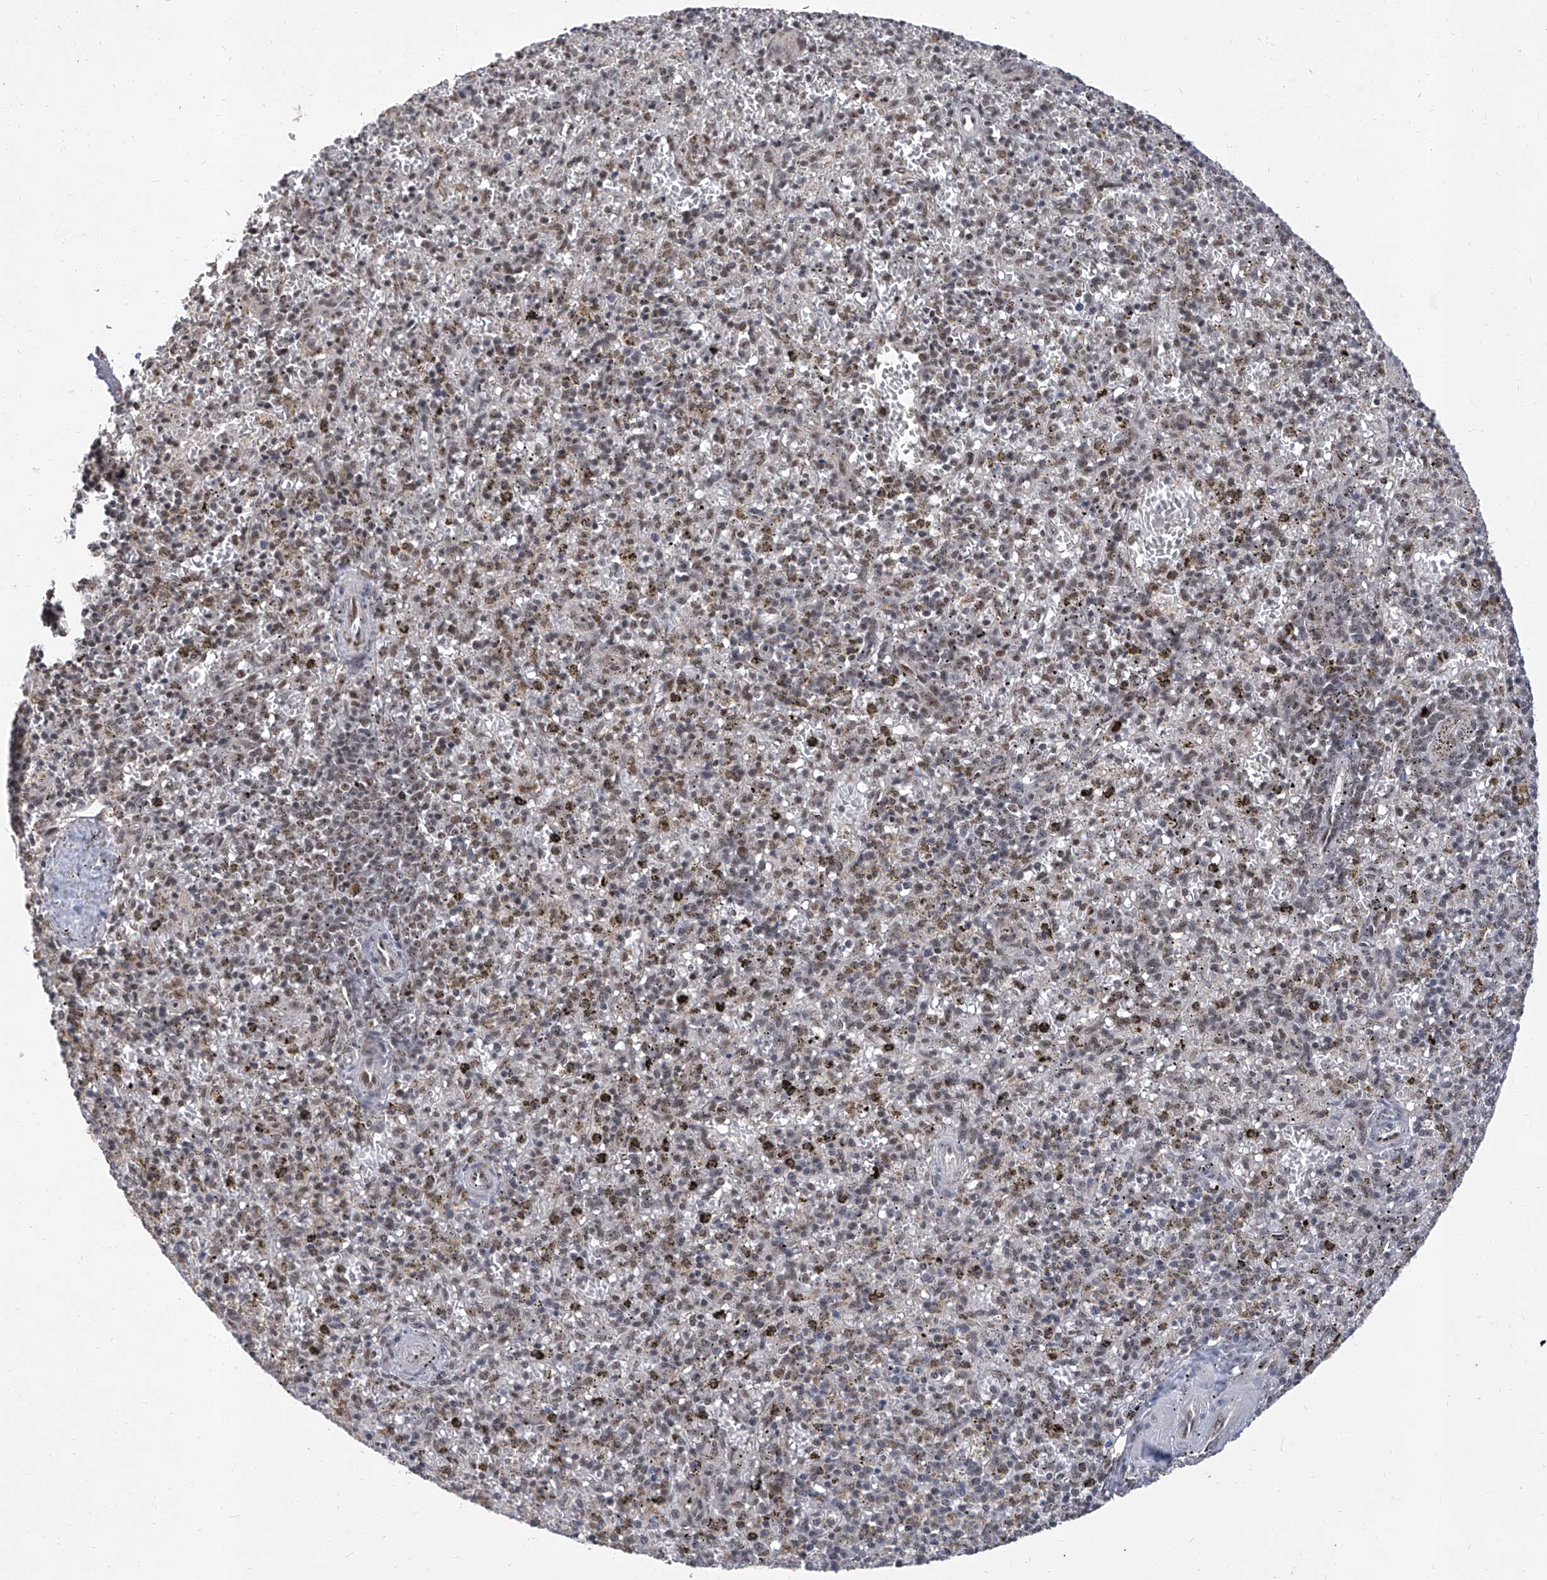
{"staining": {"intensity": "negative", "quantity": "none", "location": "none"}, "tissue": "spleen", "cell_type": "Cells in red pulp", "image_type": "normal", "snomed": [{"axis": "morphology", "description": "Normal tissue, NOS"}, {"axis": "topography", "description": "Spleen"}], "caption": "The histopathology image displays no staining of cells in red pulp in normal spleen.", "gene": "CMTR1", "patient": {"sex": "male", "age": 72}}